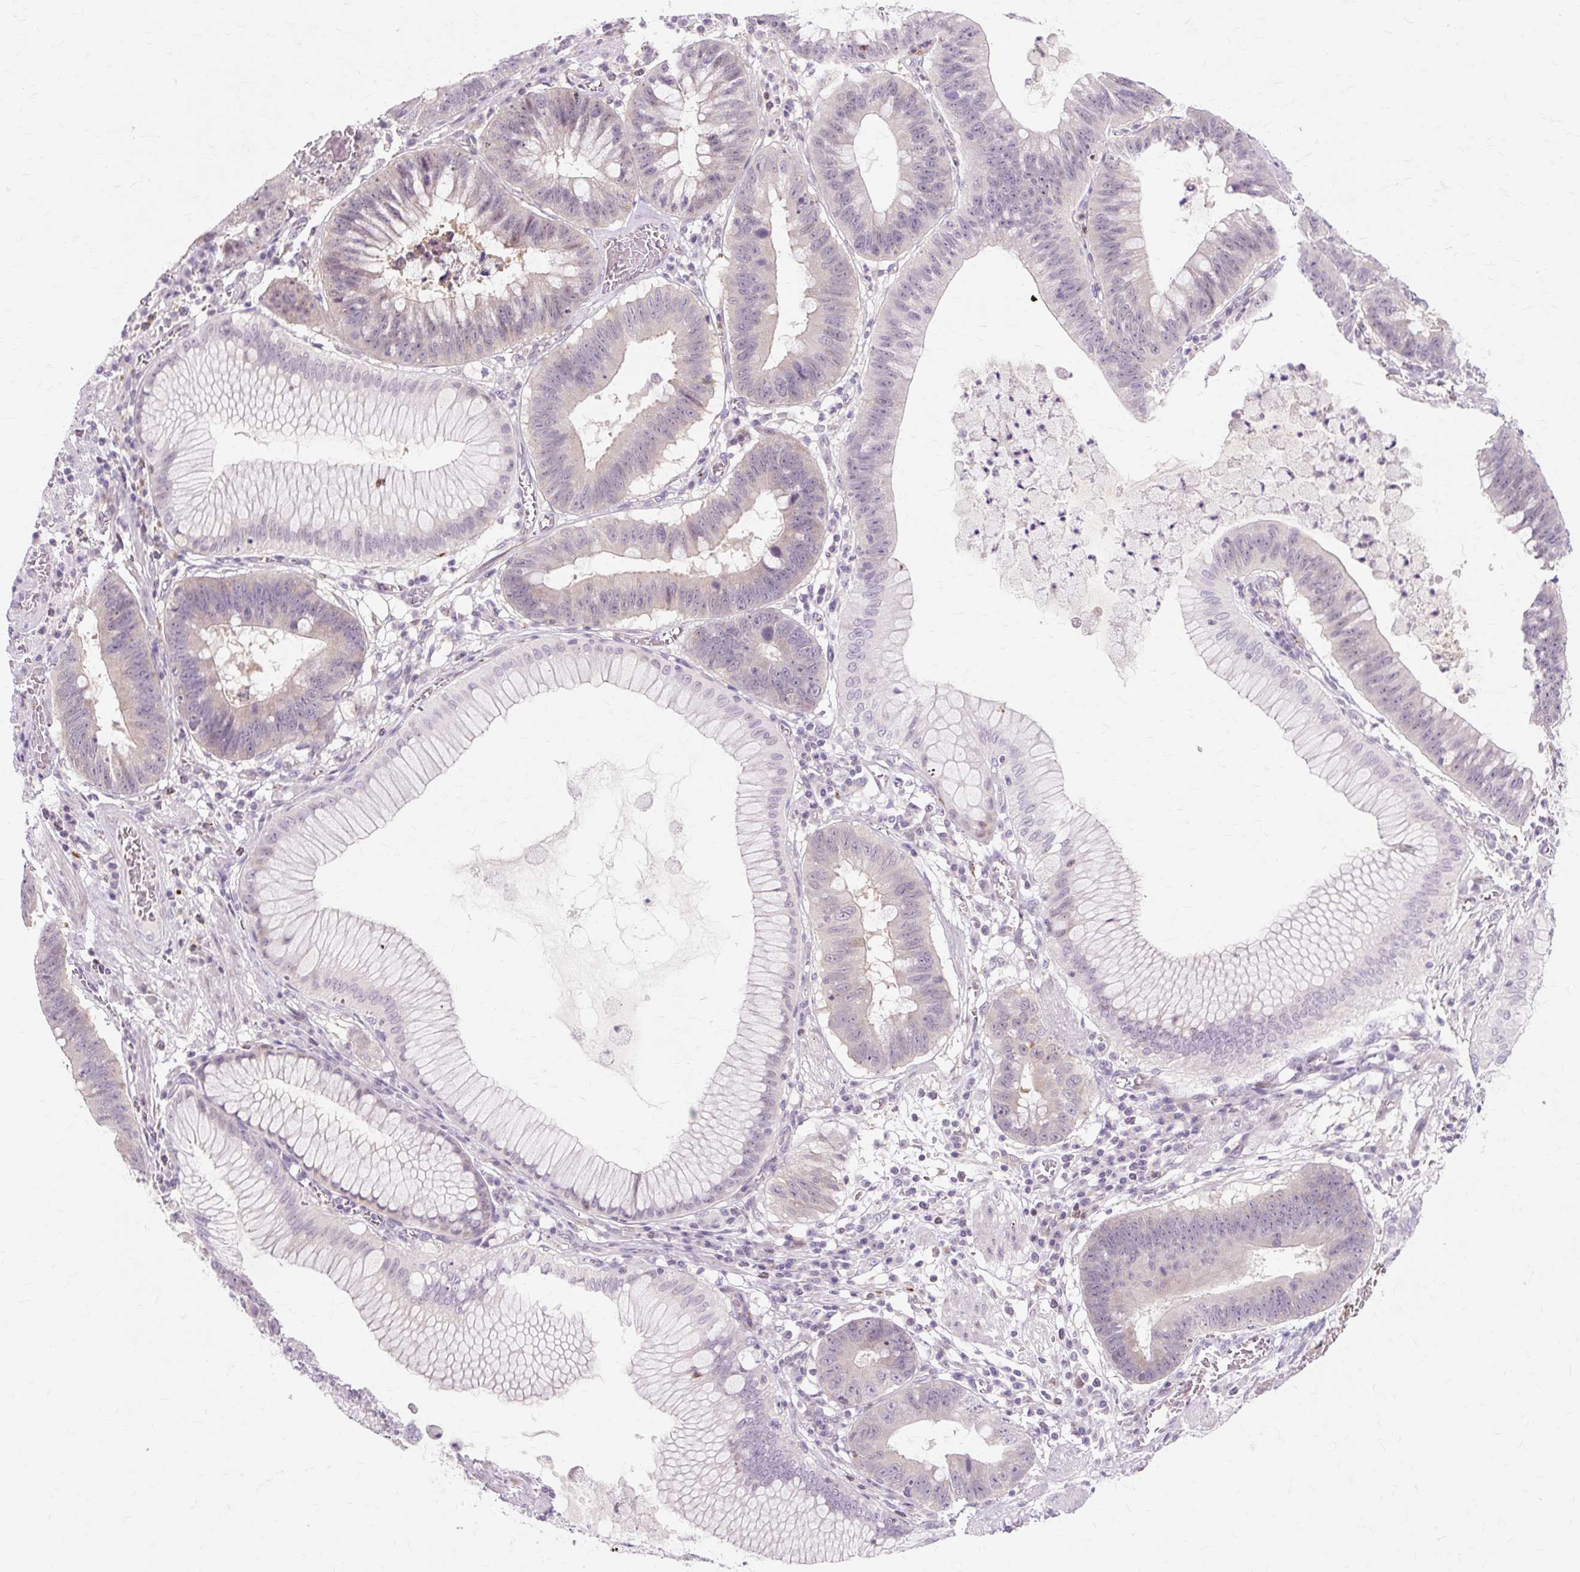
{"staining": {"intensity": "negative", "quantity": "none", "location": "none"}, "tissue": "stomach cancer", "cell_type": "Tumor cells", "image_type": "cancer", "snomed": [{"axis": "morphology", "description": "Adenocarcinoma, NOS"}, {"axis": "topography", "description": "Stomach"}], "caption": "Tumor cells show no significant expression in stomach cancer. (DAB IHC with hematoxylin counter stain).", "gene": "ZNF35", "patient": {"sex": "male", "age": 59}}